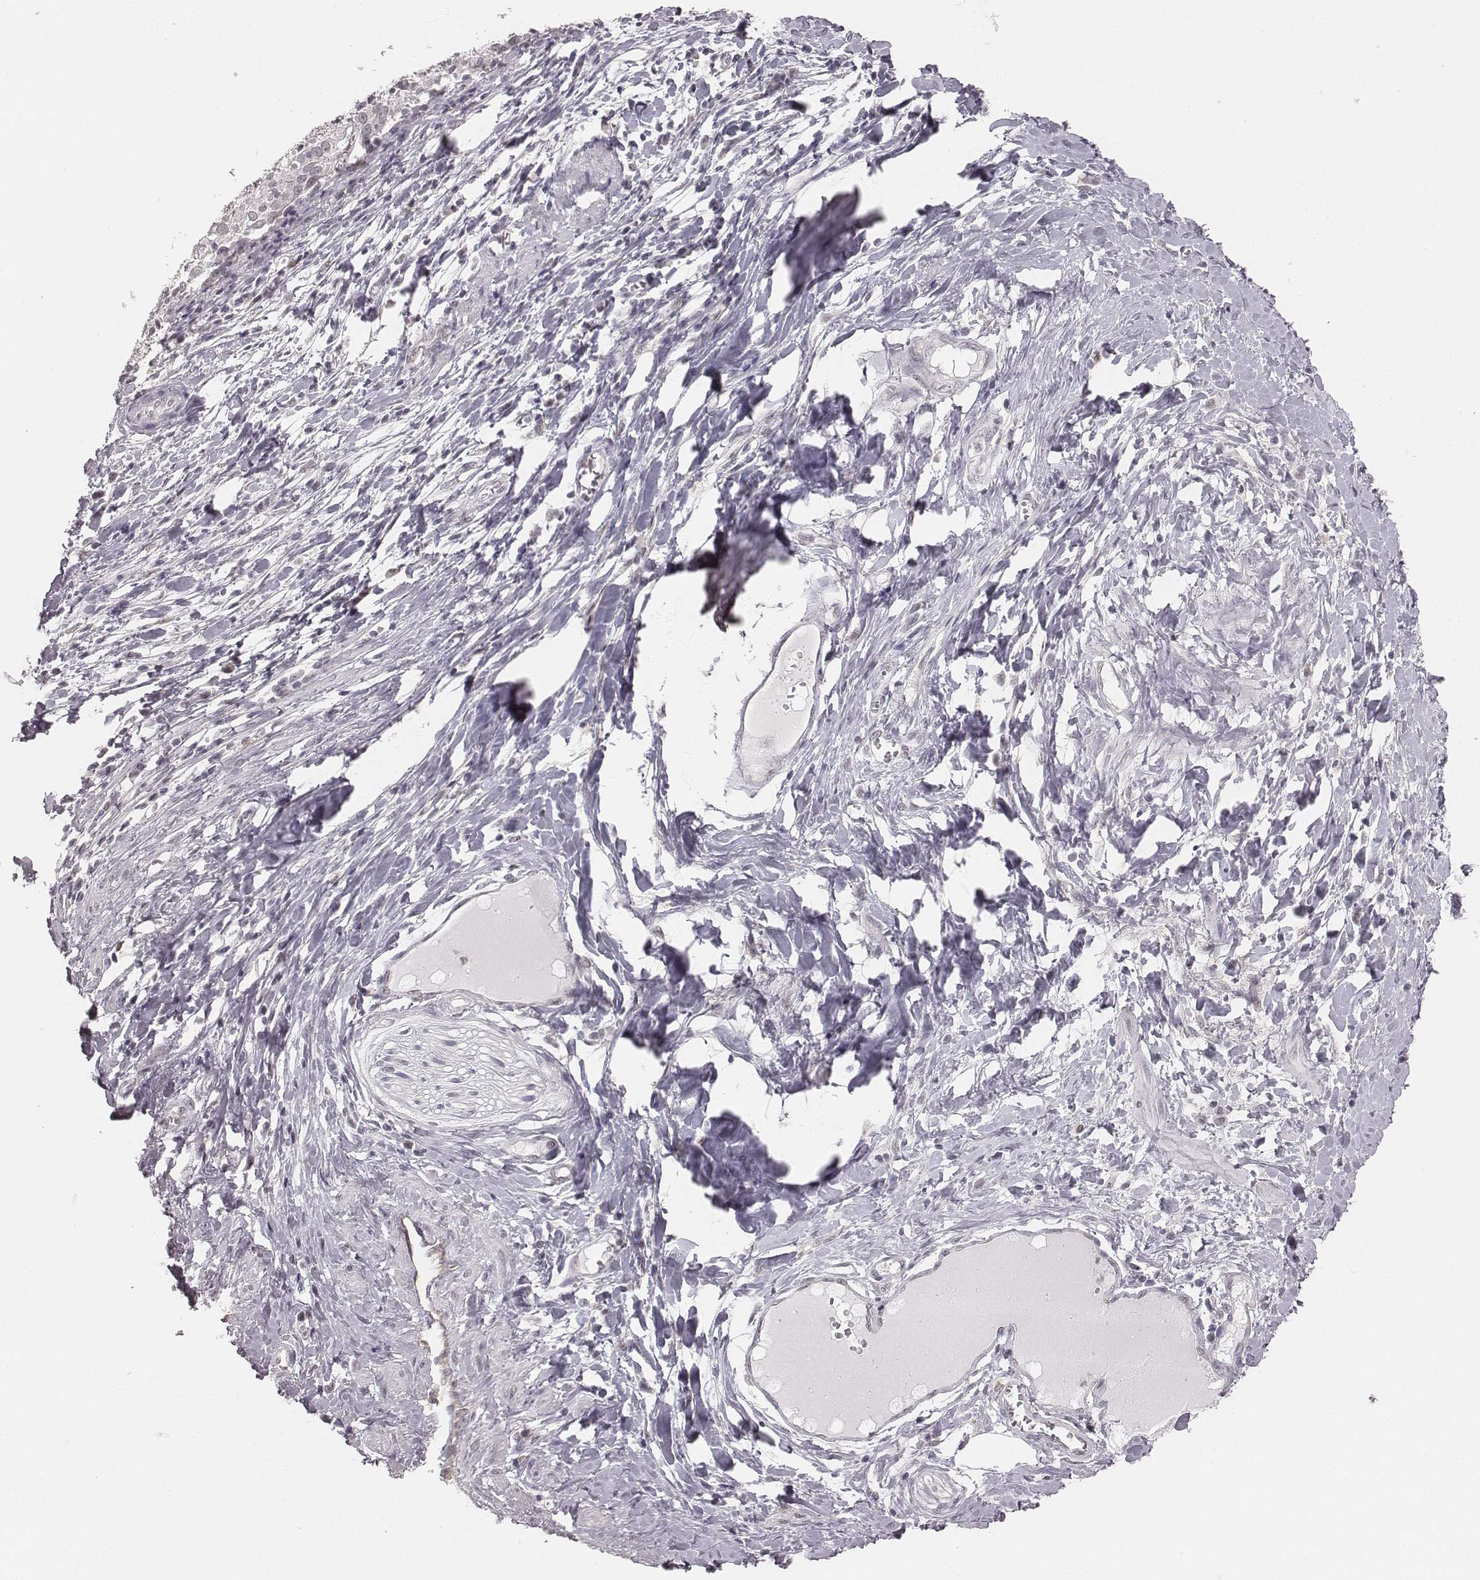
{"staining": {"intensity": "negative", "quantity": "none", "location": "none"}, "tissue": "cervical cancer", "cell_type": "Tumor cells", "image_type": "cancer", "snomed": [{"axis": "morphology", "description": "Squamous cell carcinoma, NOS"}, {"axis": "topography", "description": "Cervix"}], "caption": "This is an IHC image of cervical cancer (squamous cell carcinoma). There is no staining in tumor cells.", "gene": "RPGRIP1", "patient": {"sex": "female", "age": 39}}